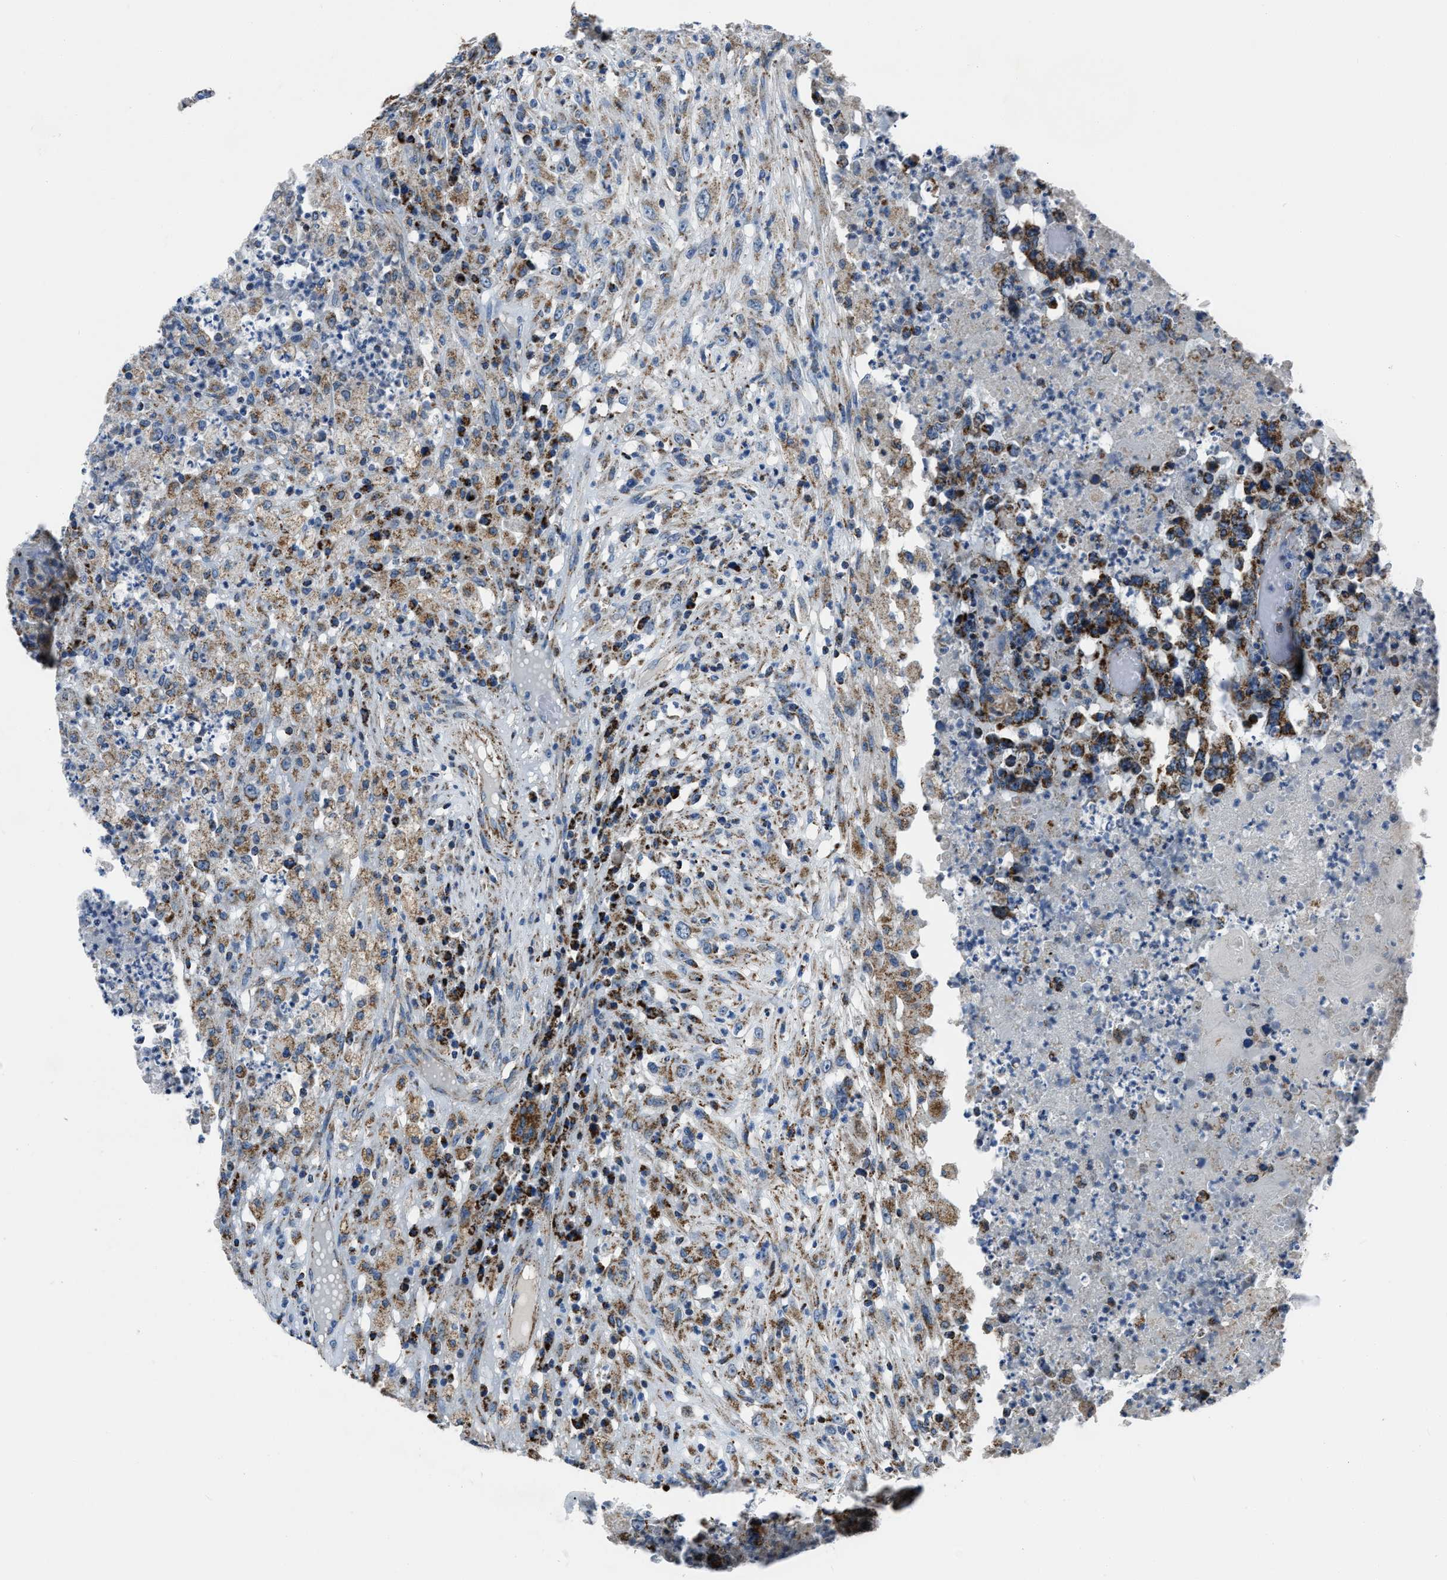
{"staining": {"intensity": "strong", "quantity": ">75%", "location": "cytoplasmic/membranous"}, "tissue": "testis cancer", "cell_type": "Tumor cells", "image_type": "cancer", "snomed": [{"axis": "morphology", "description": "Necrosis, NOS"}, {"axis": "morphology", "description": "Carcinoma, Embryonal, NOS"}, {"axis": "topography", "description": "Testis"}], "caption": "Strong cytoplasmic/membranous protein positivity is seen in approximately >75% of tumor cells in embryonal carcinoma (testis).", "gene": "NSD3", "patient": {"sex": "male", "age": 19}}